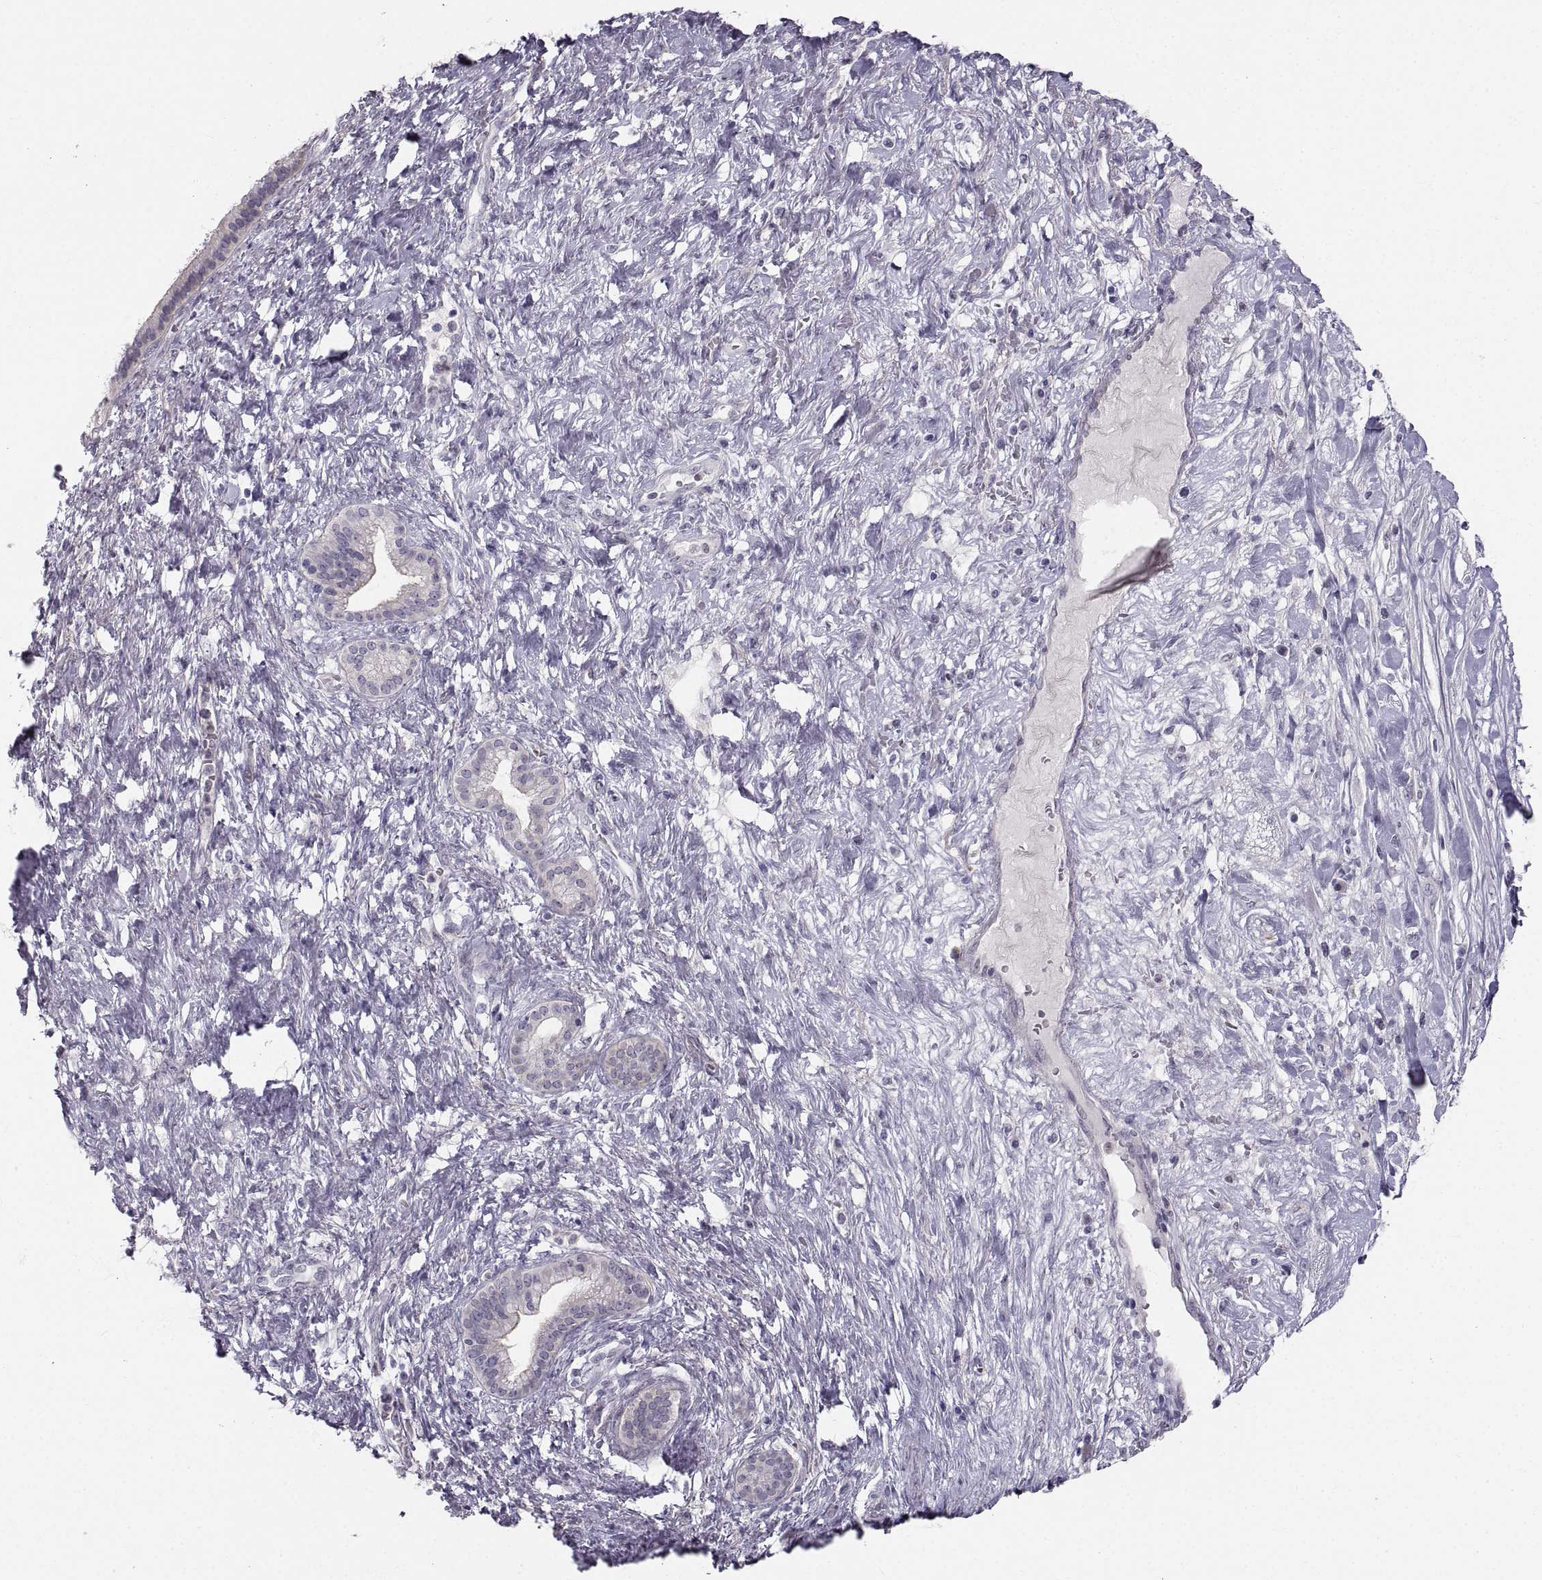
{"staining": {"intensity": "negative", "quantity": "none", "location": "none"}, "tissue": "pancreatic cancer", "cell_type": "Tumor cells", "image_type": "cancer", "snomed": [{"axis": "morphology", "description": "Adenocarcinoma, NOS"}, {"axis": "topography", "description": "Pancreas"}], "caption": "This is an IHC micrograph of pancreatic cancer (adenocarcinoma). There is no positivity in tumor cells.", "gene": "ZNF185", "patient": {"sex": "male", "age": 44}}